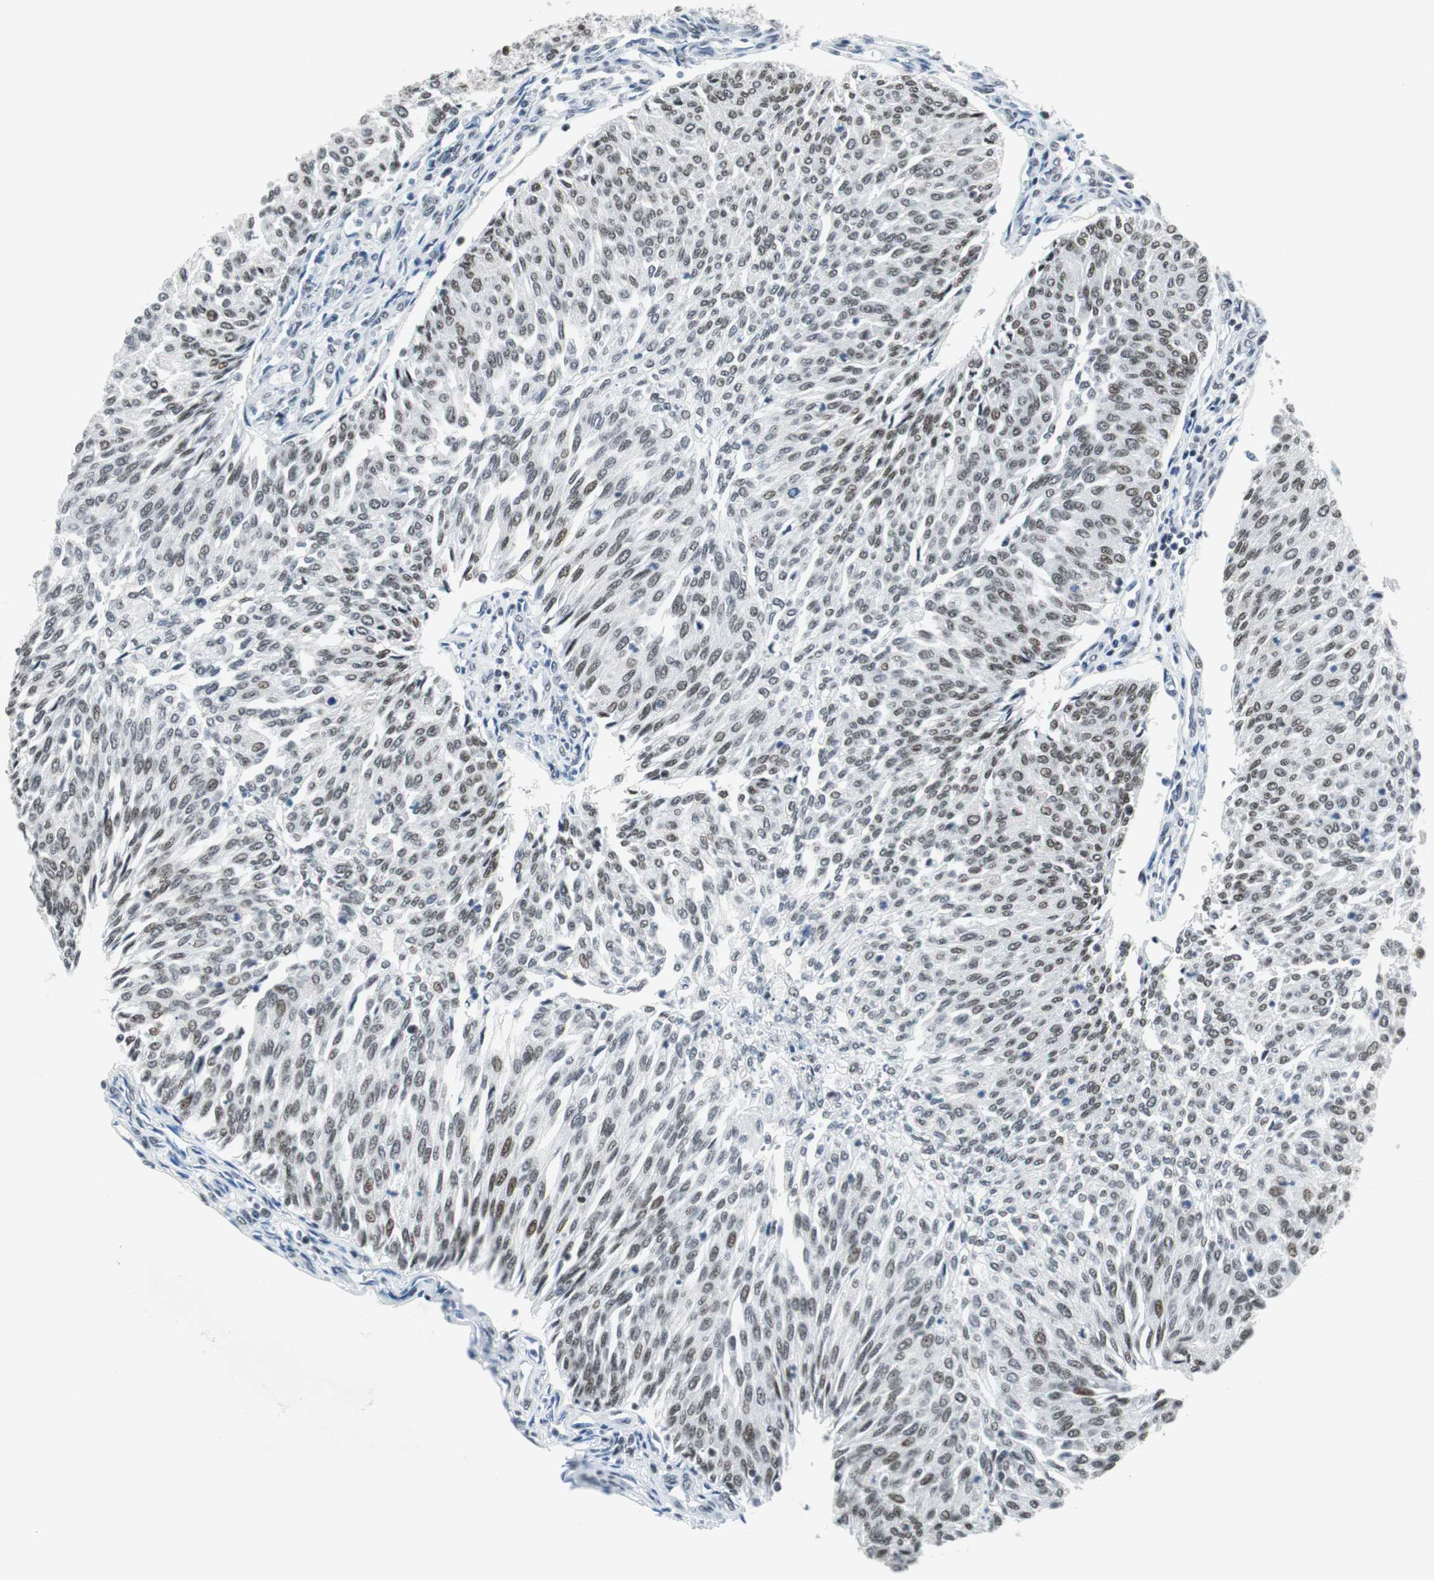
{"staining": {"intensity": "weak", "quantity": "25%-75%", "location": "nuclear"}, "tissue": "urothelial cancer", "cell_type": "Tumor cells", "image_type": "cancer", "snomed": [{"axis": "morphology", "description": "Urothelial carcinoma, Low grade"}, {"axis": "topography", "description": "Urinary bladder"}], "caption": "A low amount of weak nuclear expression is appreciated in approximately 25%-75% of tumor cells in urothelial carcinoma (low-grade) tissue. The staining was performed using DAB, with brown indicating positive protein expression. Nuclei are stained blue with hematoxylin.", "gene": "HDAC3", "patient": {"sex": "female", "age": 79}}